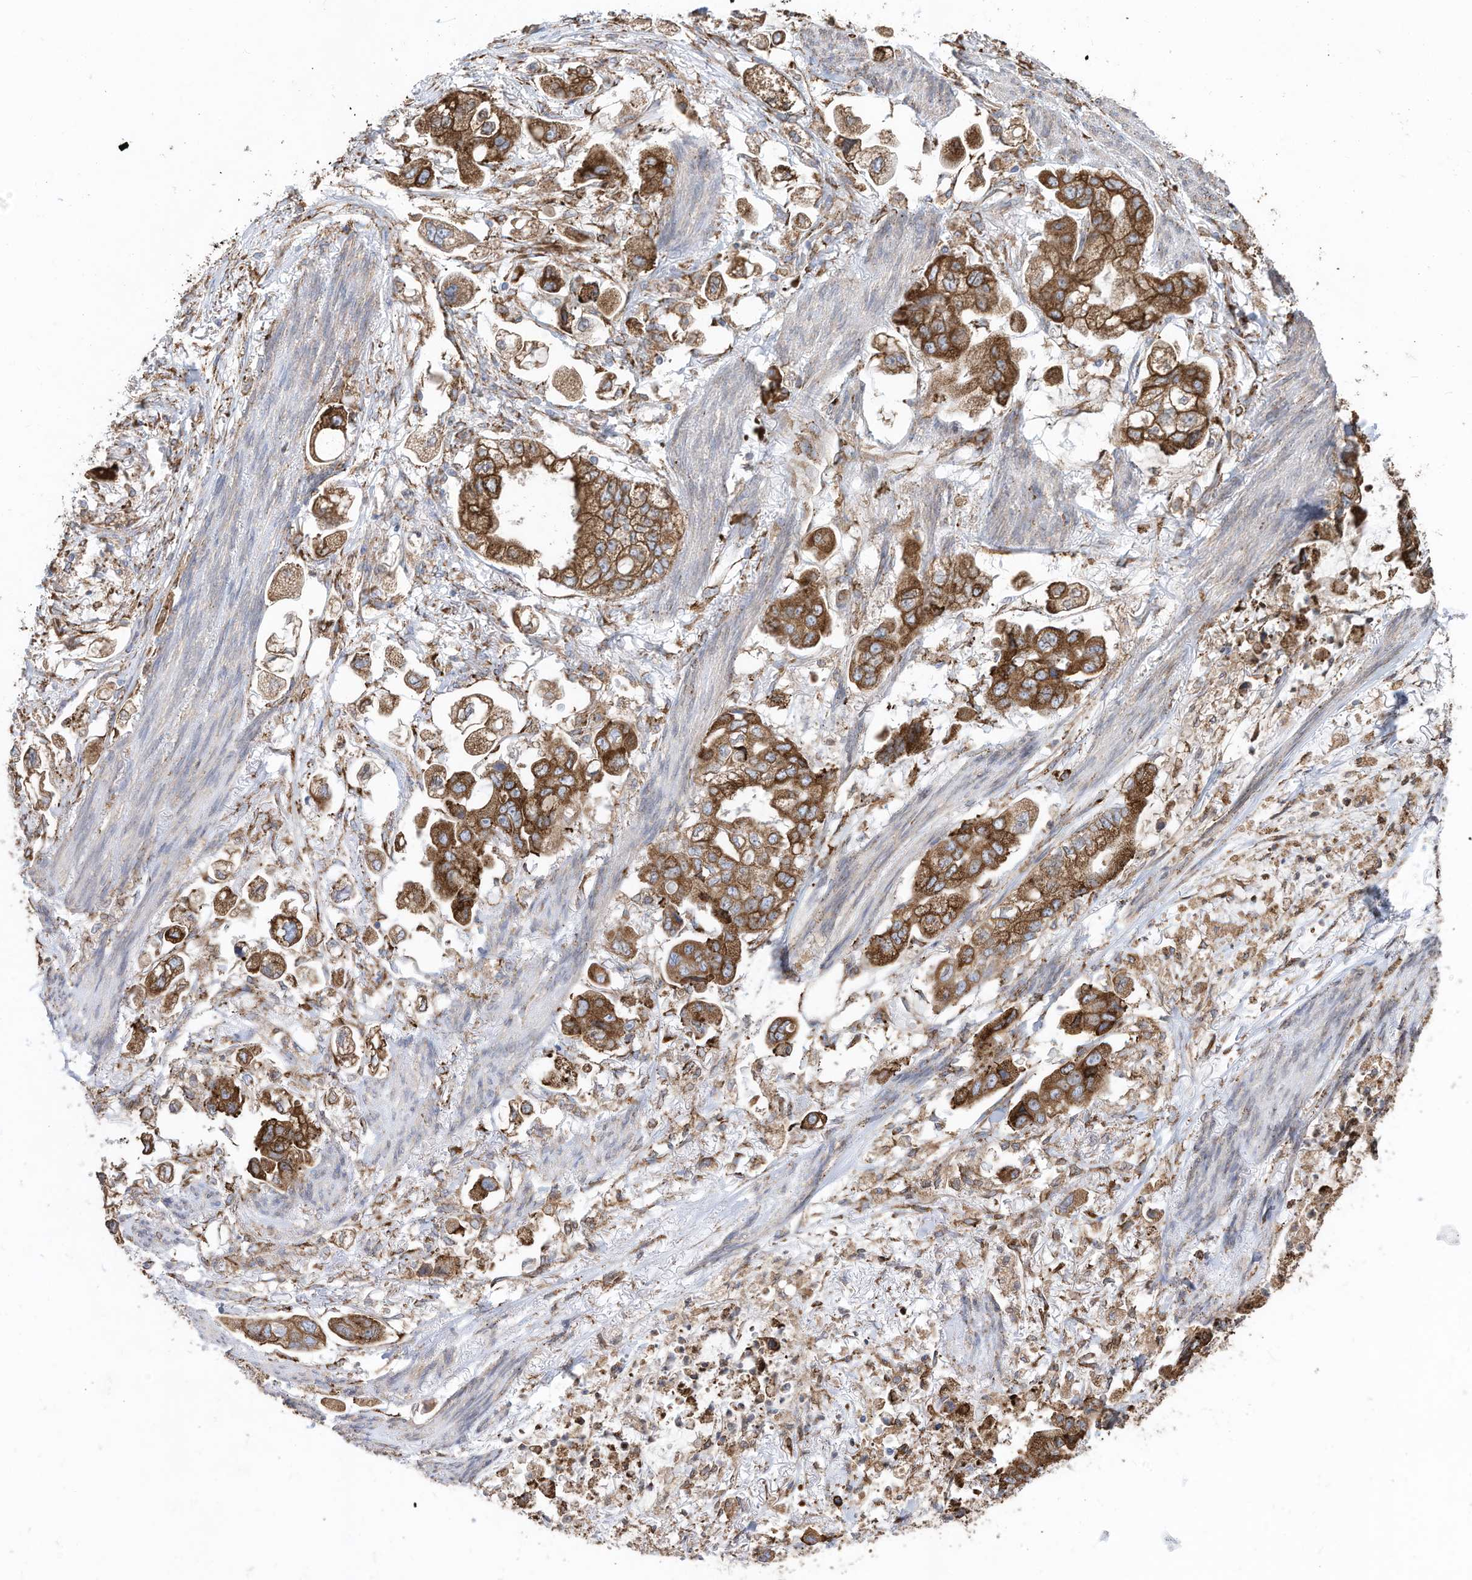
{"staining": {"intensity": "strong", "quantity": ">75%", "location": "cytoplasmic/membranous"}, "tissue": "stomach cancer", "cell_type": "Tumor cells", "image_type": "cancer", "snomed": [{"axis": "morphology", "description": "Adenocarcinoma, NOS"}, {"axis": "topography", "description": "Stomach"}], "caption": "Strong cytoplasmic/membranous protein expression is seen in about >75% of tumor cells in stomach cancer. The staining was performed using DAB (3,3'-diaminobenzidine) to visualize the protein expression in brown, while the nuclei were stained in blue with hematoxylin (Magnification: 20x).", "gene": "ZNF354C", "patient": {"sex": "male", "age": 62}}